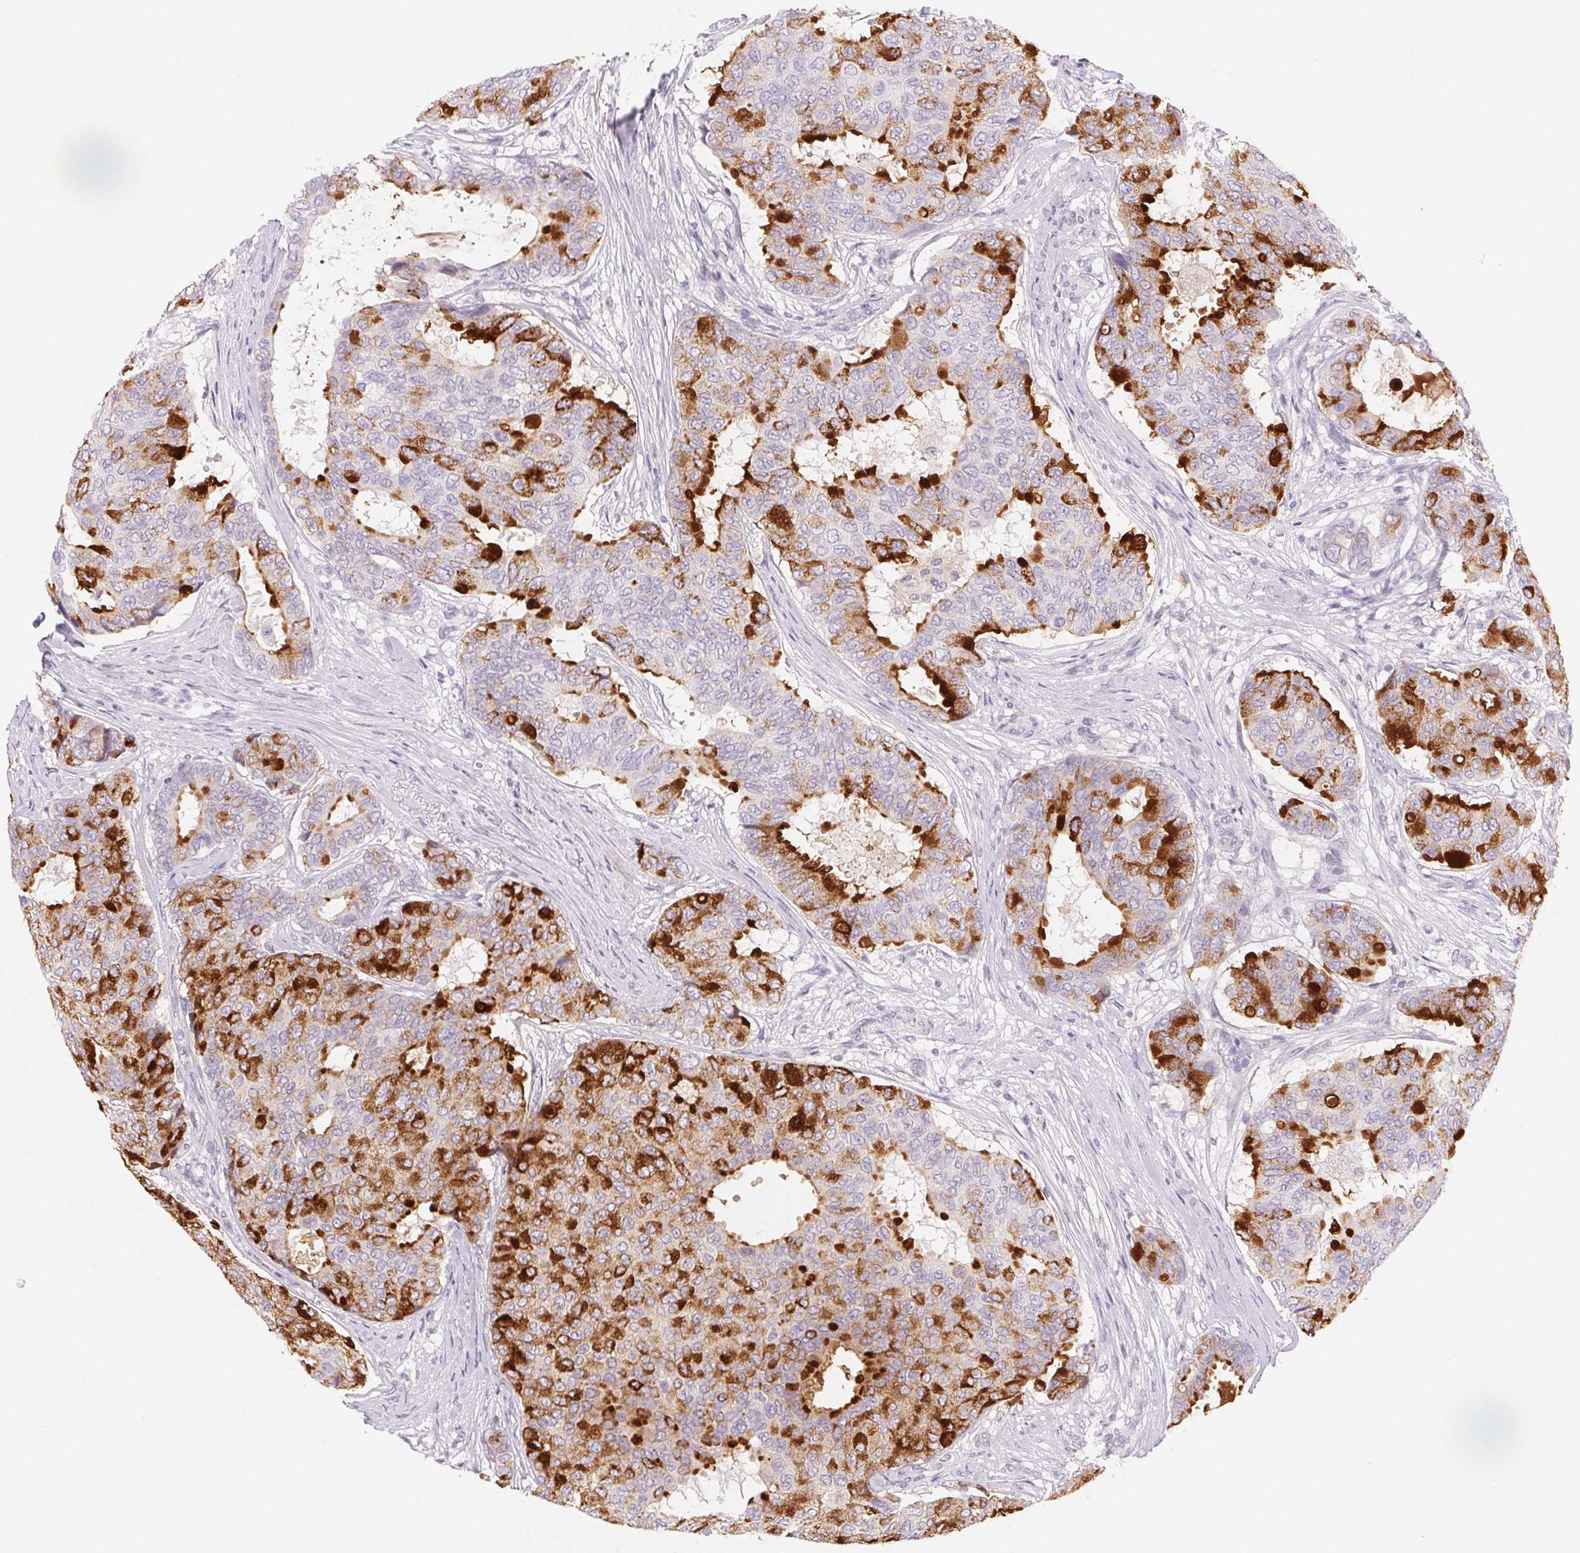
{"staining": {"intensity": "strong", "quantity": "25%-75%", "location": "cytoplasmic/membranous"}, "tissue": "breast cancer", "cell_type": "Tumor cells", "image_type": "cancer", "snomed": [{"axis": "morphology", "description": "Duct carcinoma"}, {"axis": "topography", "description": "Breast"}], "caption": "Immunohistochemistry (DAB) staining of human invasive ductal carcinoma (breast) reveals strong cytoplasmic/membranous protein staining in about 25%-75% of tumor cells.", "gene": "BPIFB2", "patient": {"sex": "female", "age": 75}}